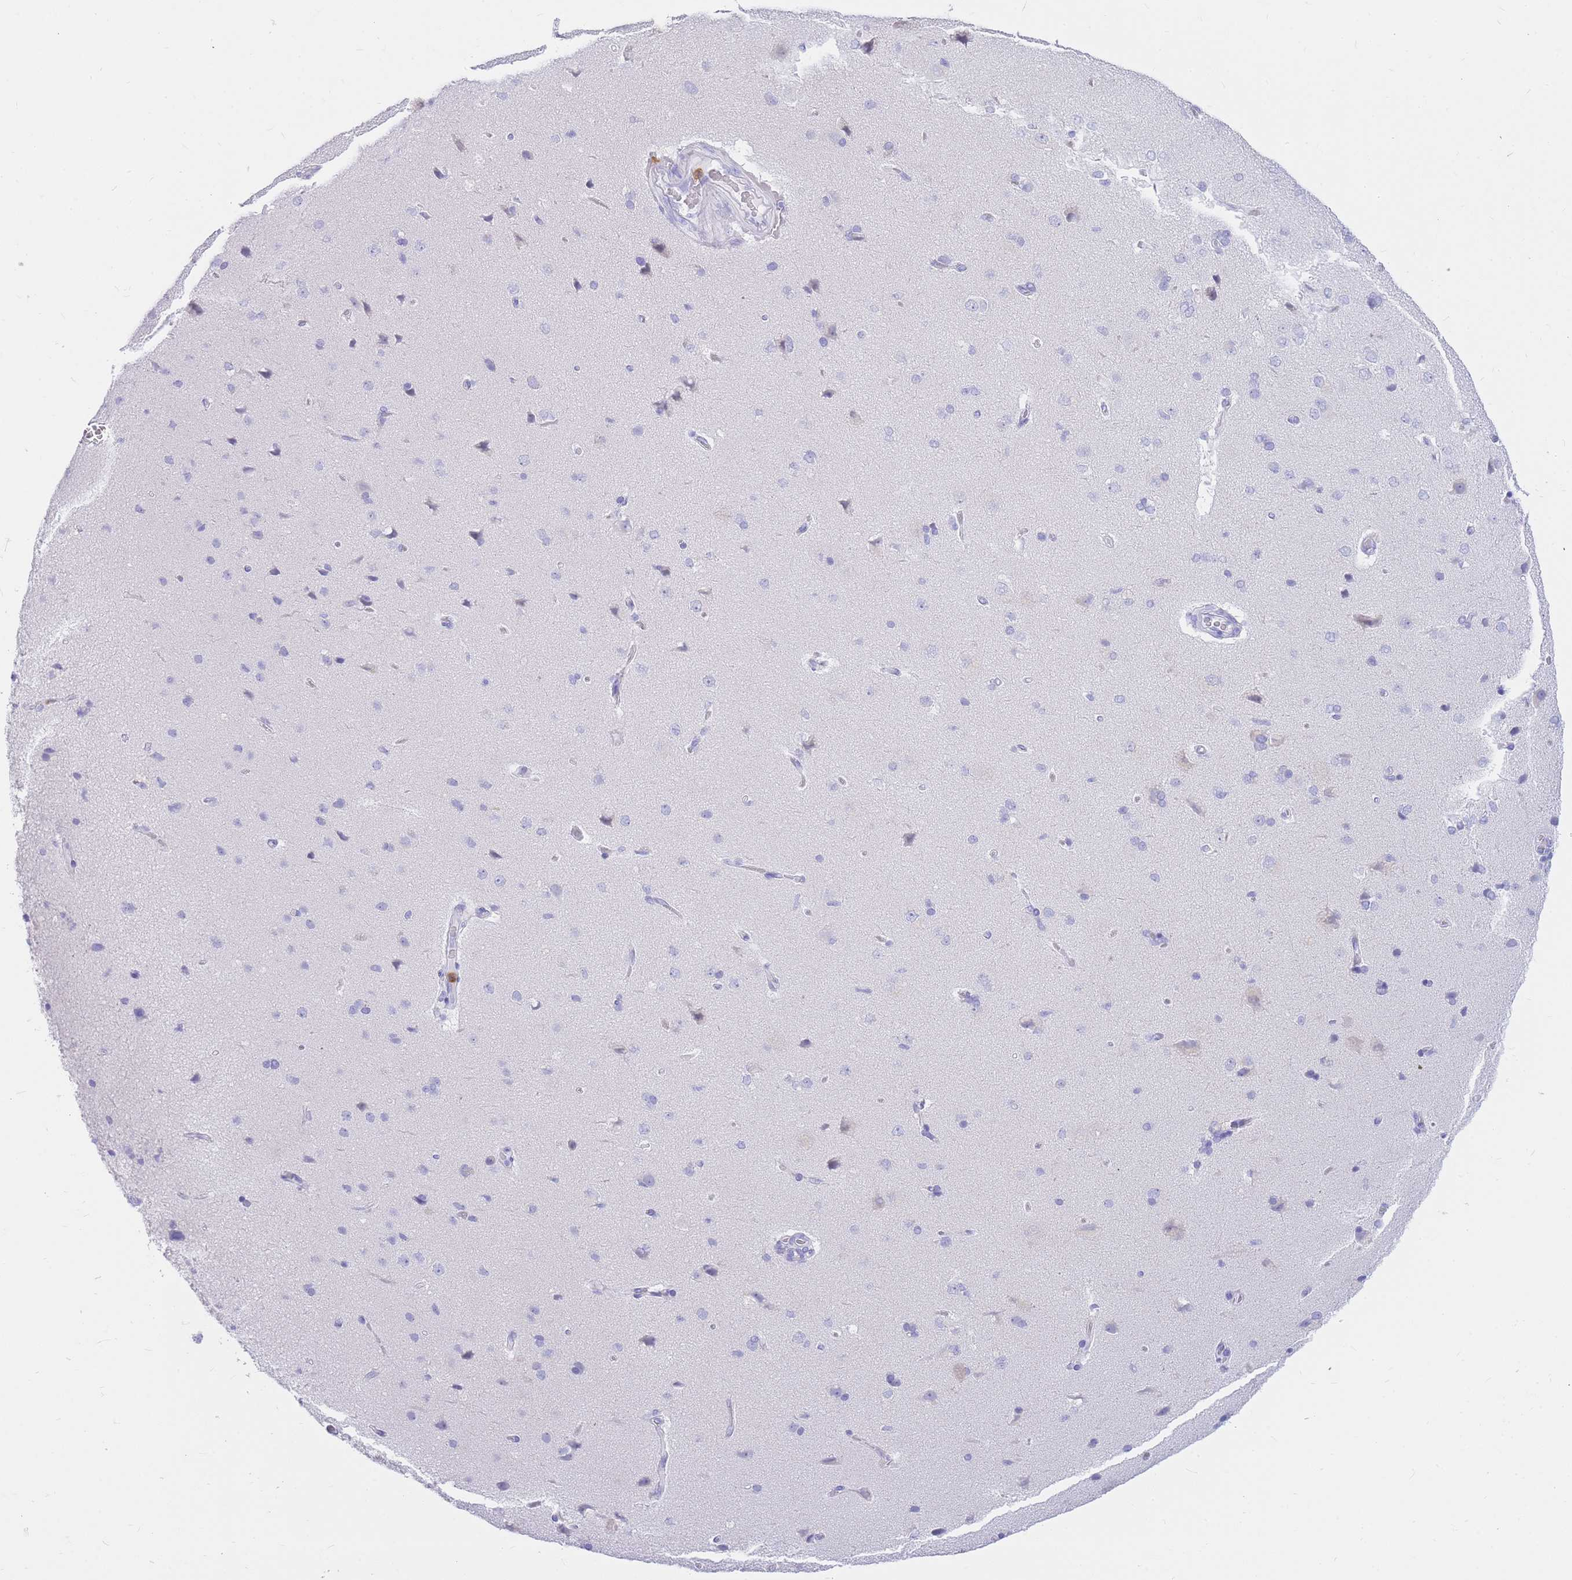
{"staining": {"intensity": "negative", "quantity": "none", "location": "none"}, "tissue": "cerebral cortex", "cell_type": "Endothelial cells", "image_type": "normal", "snomed": [{"axis": "morphology", "description": "Normal tissue, NOS"}, {"axis": "topography", "description": "Cerebral cortex"}], "caption": "Image shows no protein staining in endothelial cells of normal cerebral cortex. The staining was performed using DAB to visualize the protein expression in brown, while the nuclei were stained in blue with hematoxylin (Magnification: 20x).", "gene": "HERC1", "patient": {"sex": "male", "age": 62}}